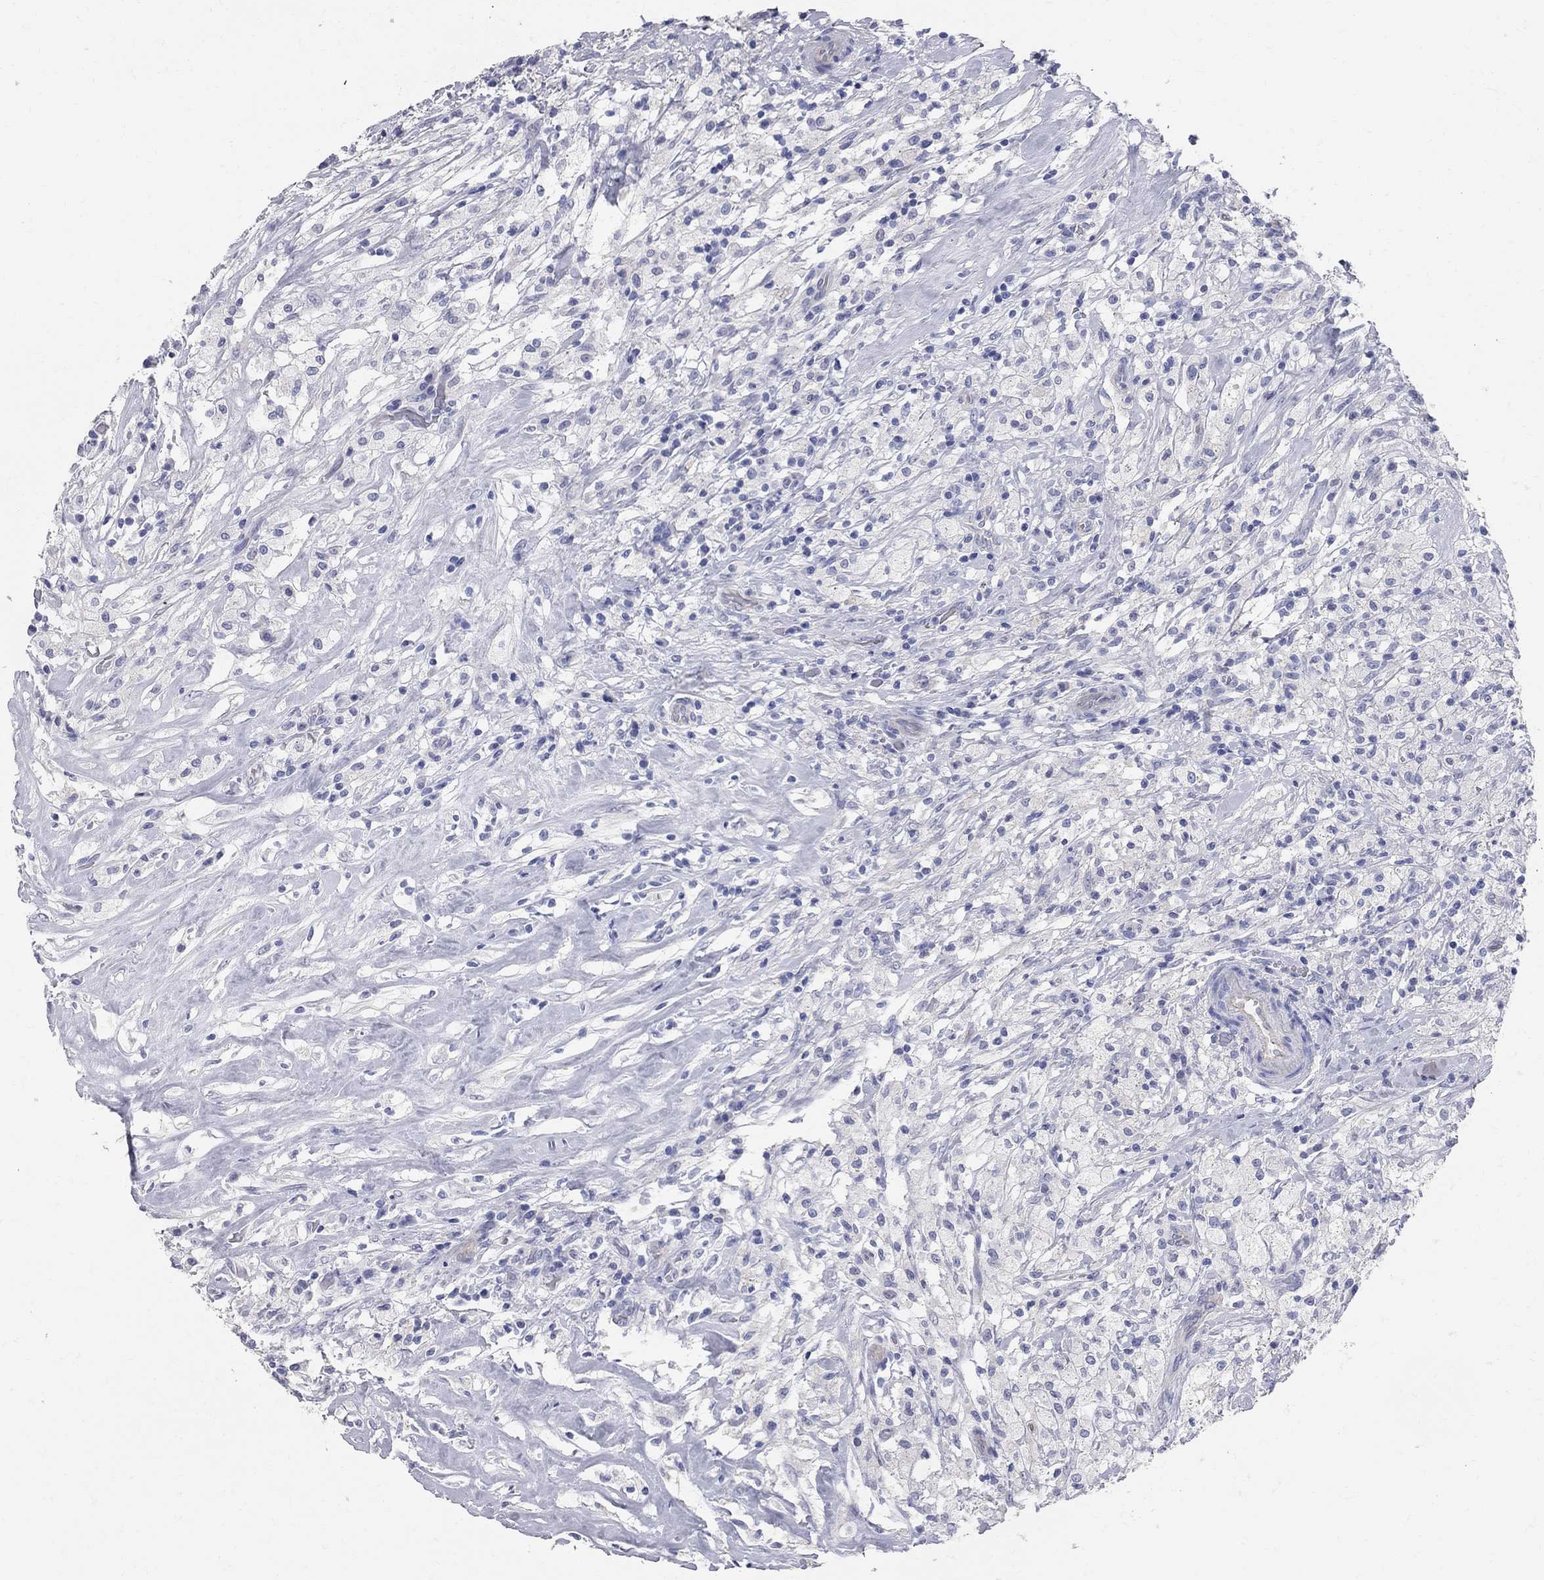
{"staining": {"intensity": "negative", "quantity": "none", "location": "none"}, "tissue": "testis cancer", "cell_type": "Tumor cells", "image_type": "cancer", "snomed": [{"axis": "morphology", "description": "Necrosis, NOS"}, {"axis": "morphology", "description": "Carcinoma, Embryonal, NOS"}, {"axis": "topography", "description": "Testis"}], "caption": "Tumor cells are negative for brown protein staining in testis embryonal carcinoma. (DAB (3,3'-diaminobenzidine) IHC visualized using brightfield microscopy, high magnification).", "gene": "AOX1", "patient": {"sex": "male", "age": 19}}